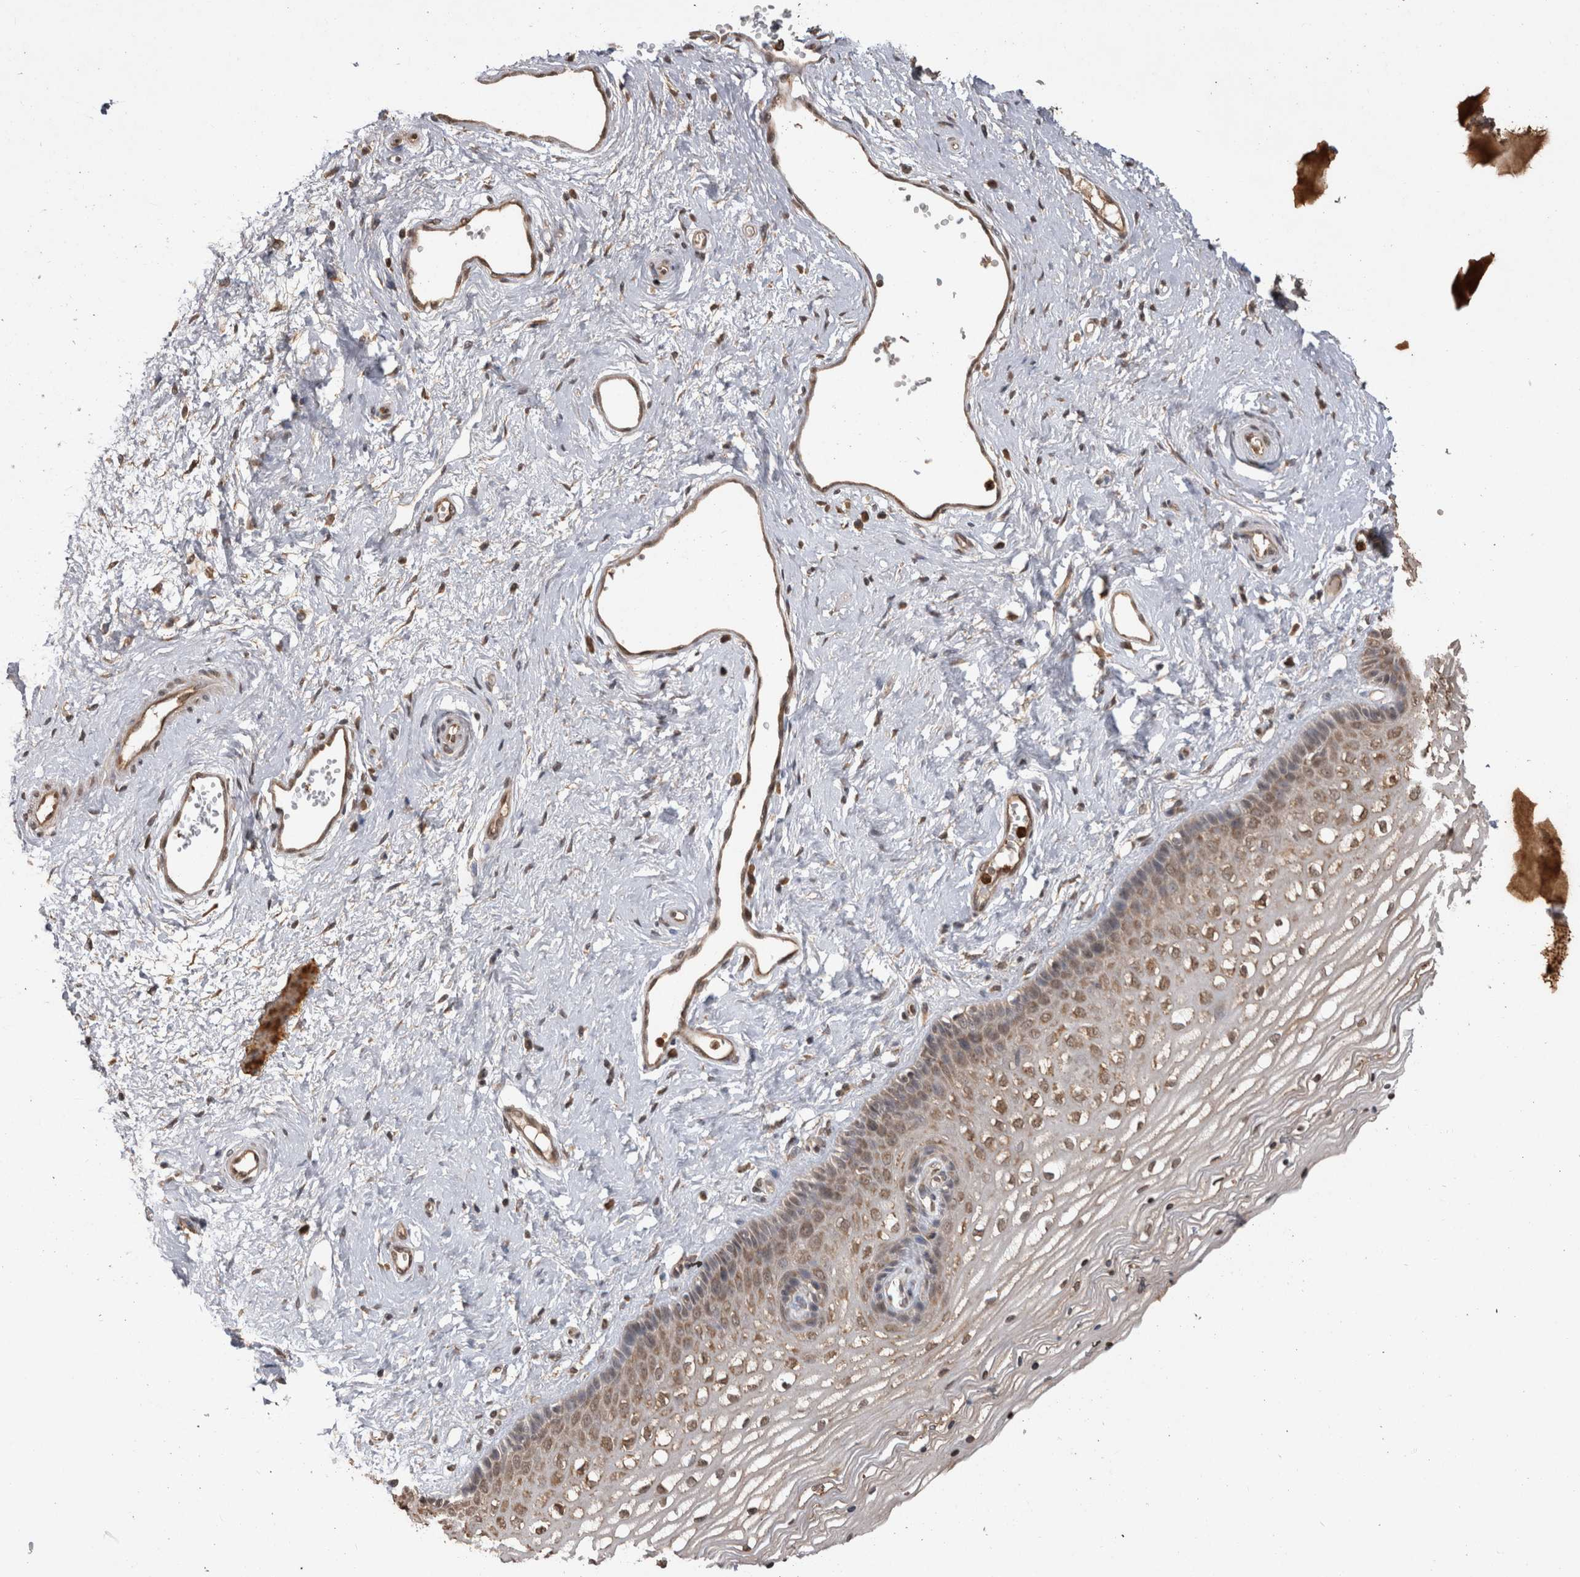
{"staining": {"intensity": "weak", "quantity": ">75%", "location": "cytoplasmic/membranous,nuclear"}, "tissue": "vagina", "cell_type": "Squamous epithelial cells", "image_type": "normal", "snomed": [{"axis": "morphology", "description": "Normal tissue, NOS"}, {"axis": "topography", "description": "Vagina"}], "caption": "Normal vagina was stained to show a protein in brown. There is low levels of weak cytoplasmic/membranous,nuclear positivity in about >75% of squamous epithelial cells. (IHC, brightfield microscopy, high magnification).", "gene": "PAK4", "patient": {"sex": "female", "age": 46}}